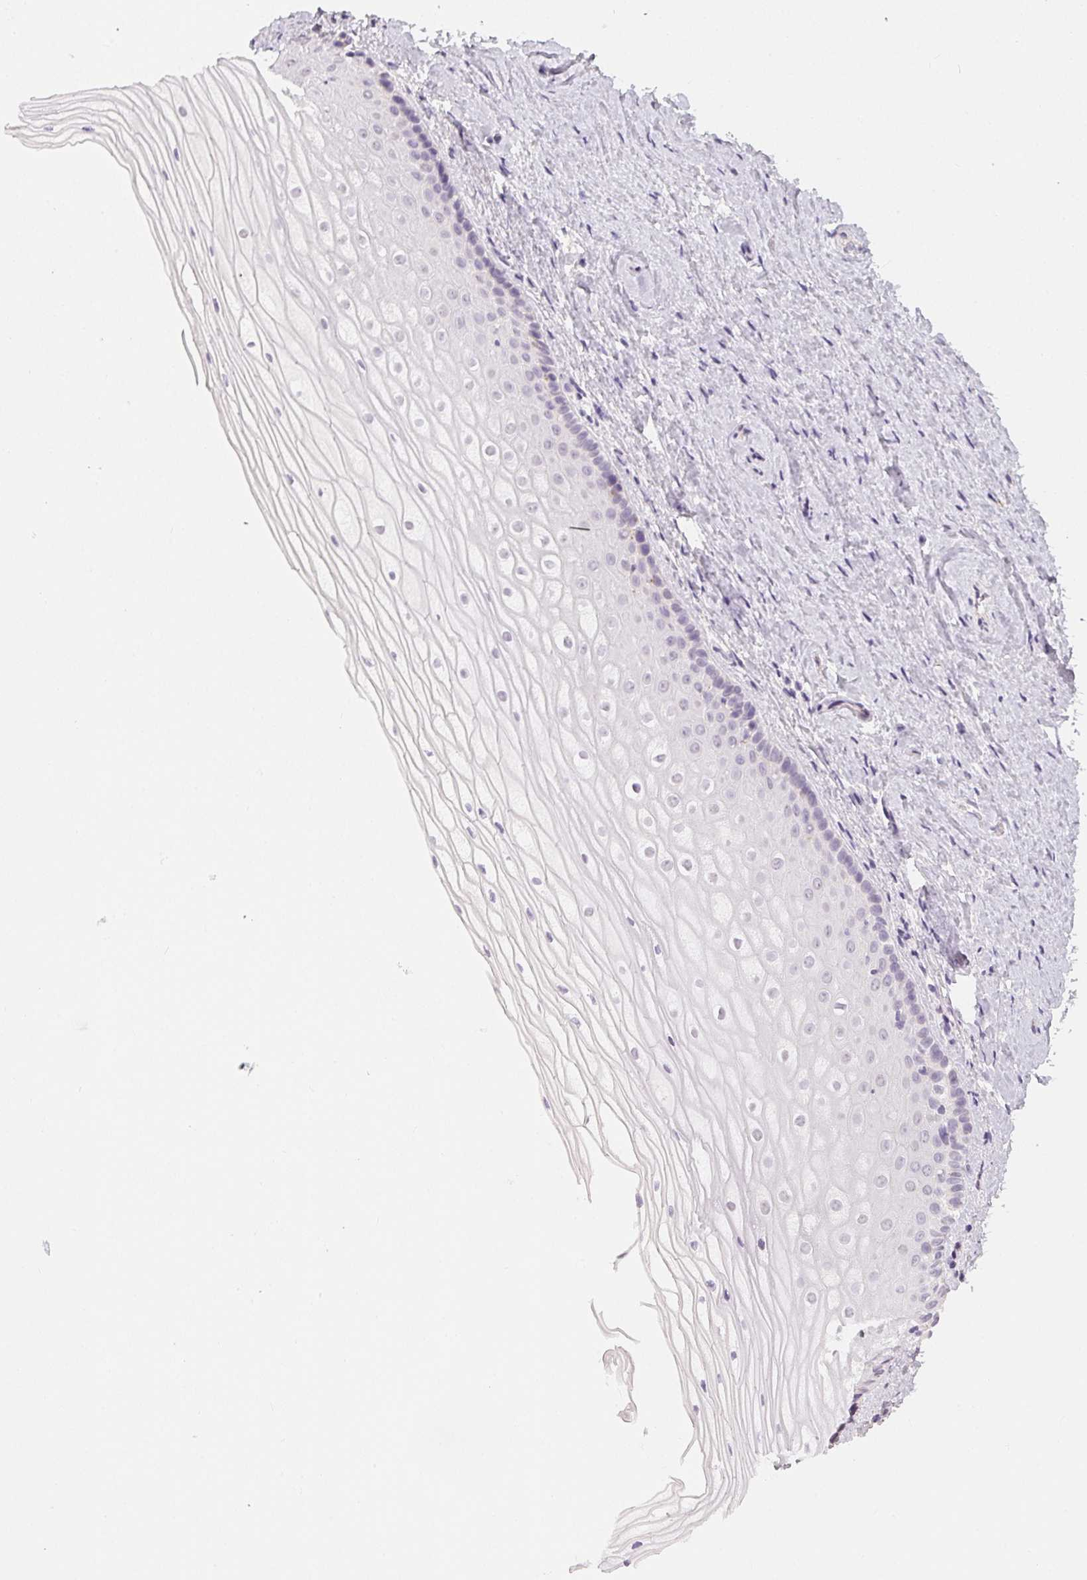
{"staining": {"intensity": "negative", "quantity": "none", "location": "none"}, "tissue": "vagina", "cell_type": "Squamous epithelial cells", "image_type": "normal", "snomed": [{"axis": "morphology", "description": "Normal tissue, NOS"}, {"axis": "topography", "description": "Vagina"}], "caption": "Vagina stained for a protein using immunohistochemistry (IHC) exhibits no expression squamous epithelial cells.", "gene": "TMEM174", "patient": {"sex": "female", "age": 52}}